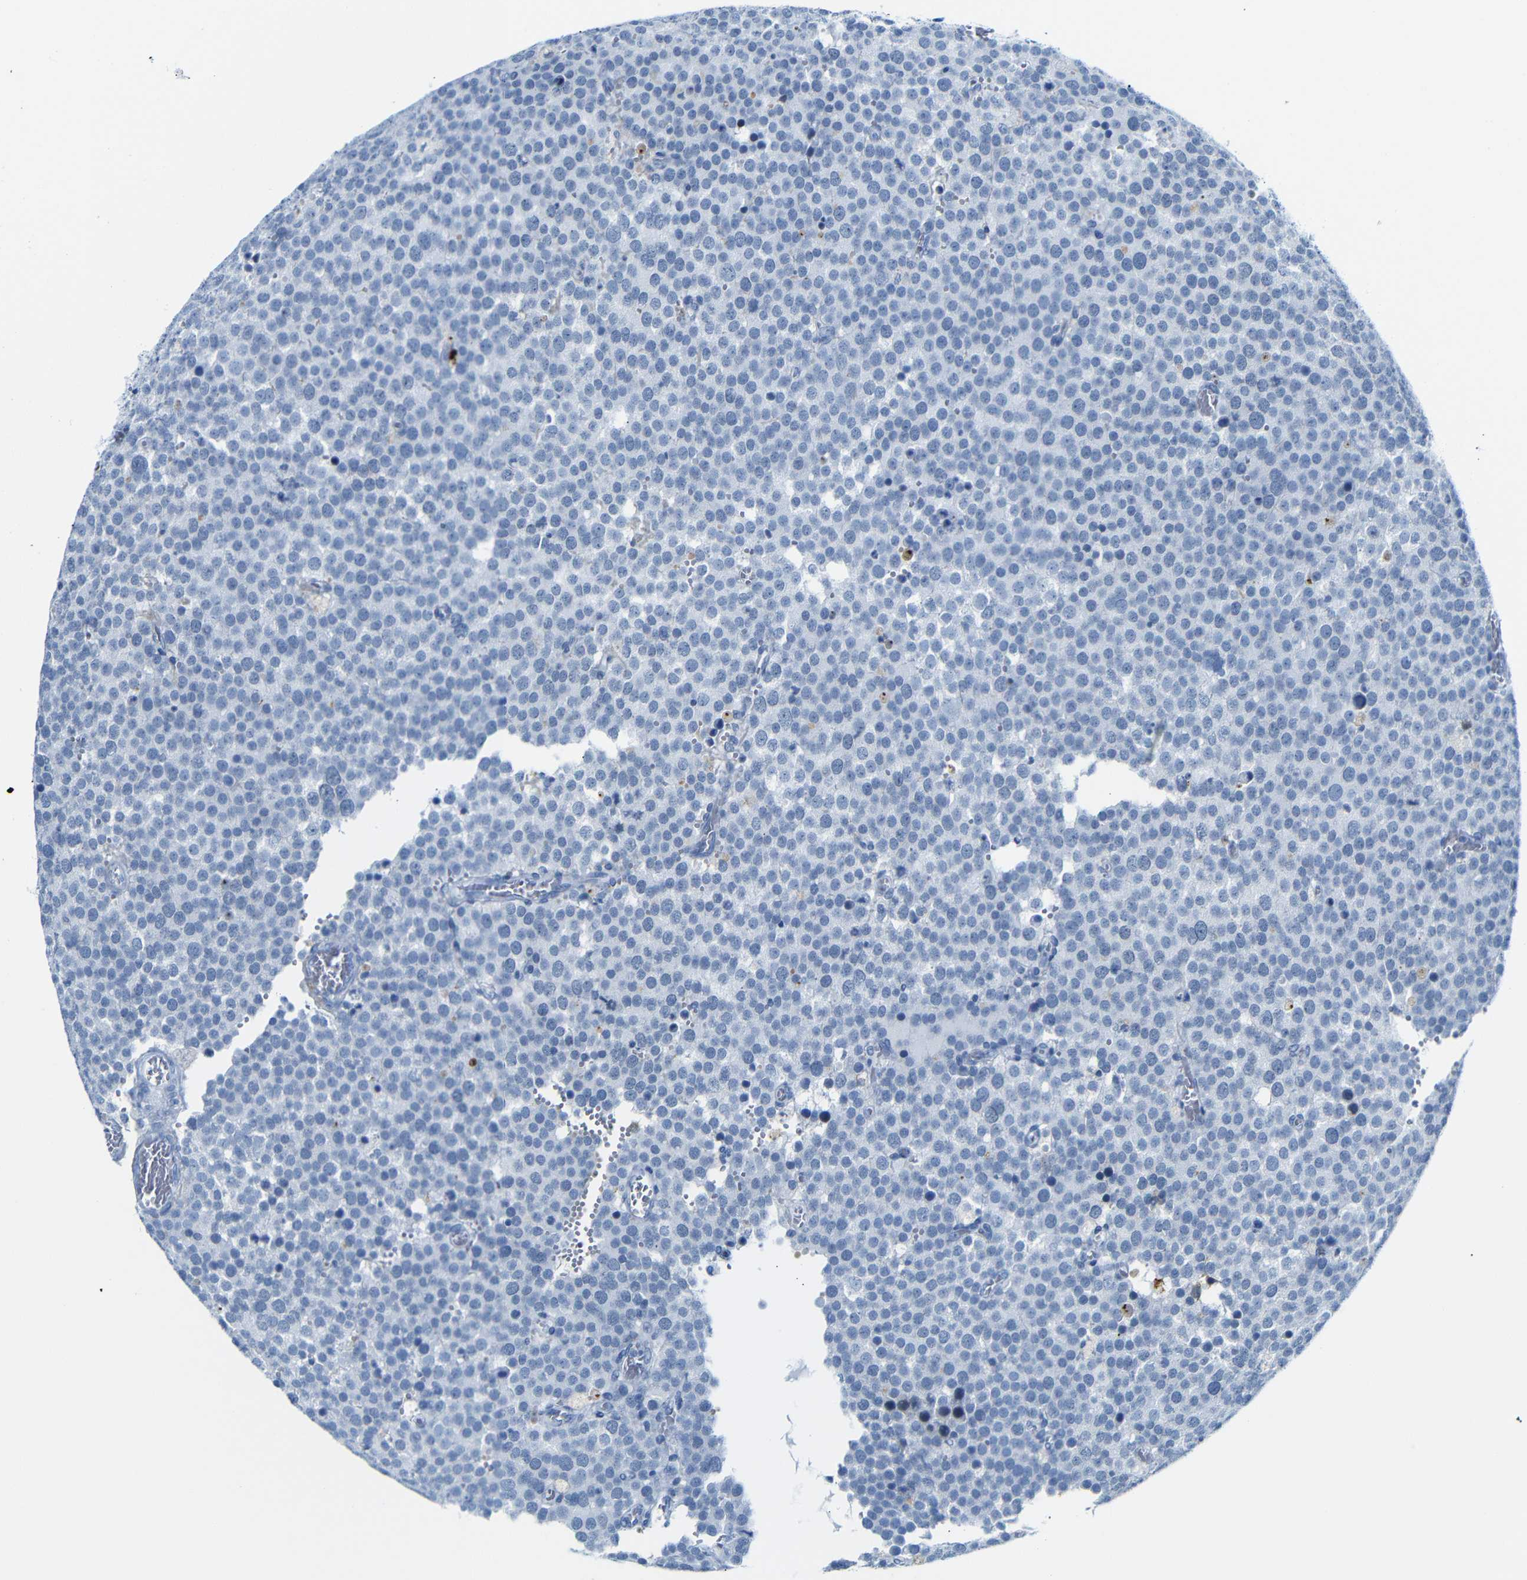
{"staining": {"intensity": "negative", "quantity": "none", "location": "none"}, "tissue": "testis cancer", "cell_type": "Tumor cells", "image_type": "cancer", "snomed": [{"axis": "morphology", "description": "Normal tissue, NOS"}, {"axis": "morphology", "description": "Seminoma, NOS"}, {"axis": "topography", "description": "Testis"}], "caption": "Immunohistochemical staining of testis cancer demonstrates no significant positivity in tumor cells. (DAB (3,3'-diaminobenzidine) IHC with hematoxylin counter stain).", "gene": "DYNAP", "patient": {"sex": "male", "age": 71}}